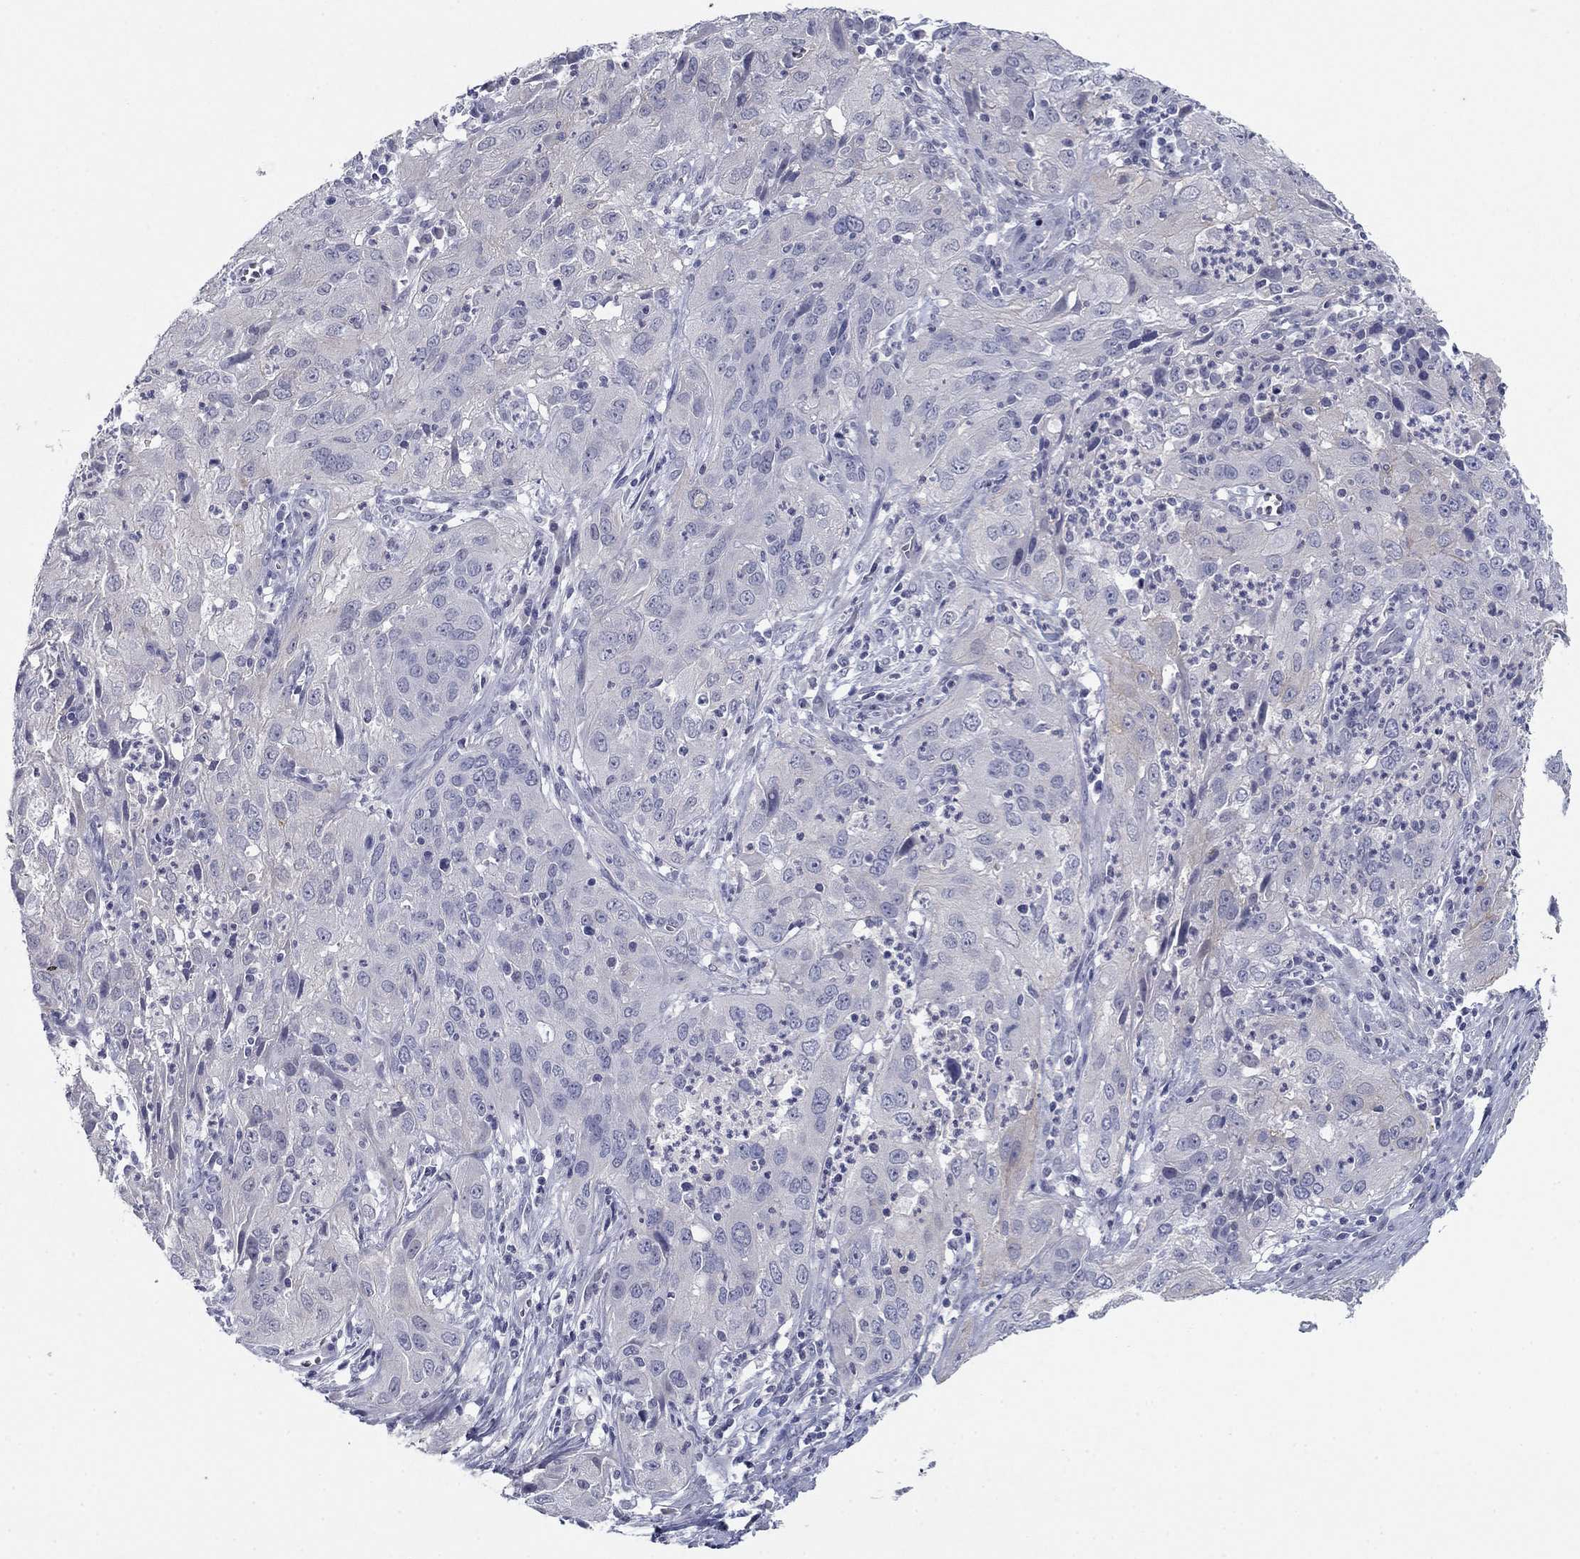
{"staining": {"intensity": "negative", "quantity": "none", "location": "none"}, "tissue": "cervical cancer", "cell_type": "Tumor cells", "image_type": "cancer", "snomed": [{"axis": "morphology", "description": "Squamous cell carcinoma, NOS"}, {"axis": "topography", "description": "Cervix"}], "caption": "There is no significant positivity in tumor cells of cervical cancer. (DAB (3,3'-diaminobenzidine) immunohistochemistry visualized using brightfield microscopy, high magnification).", "gene": "PLS1", "patient": {"sex": "female", "age": 32}}